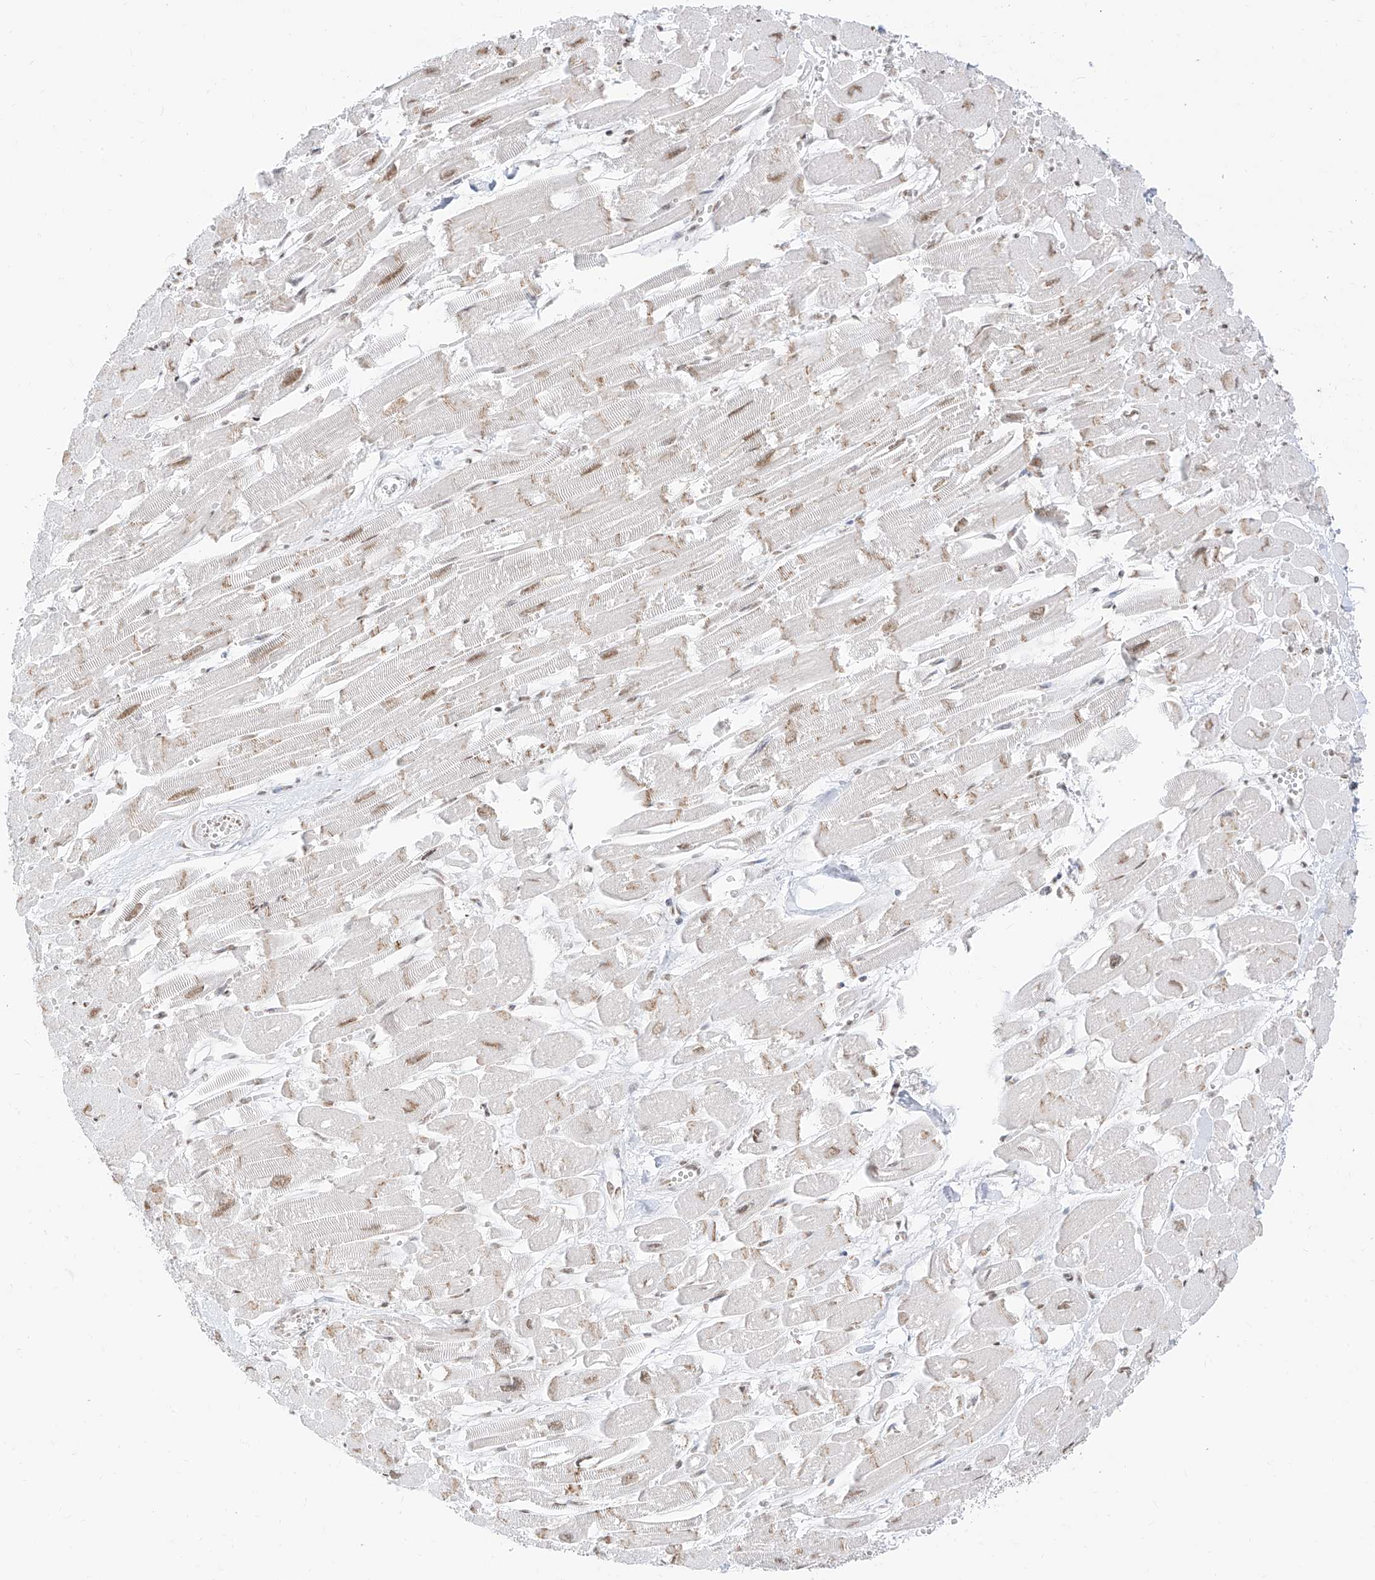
{"staining": {"intensity": "moderate", "quantity": "25%-75%", "location": "nuclear"}, "tissue": "heart muscle", "cell_type": "Cardiomyocytes", "image_type": "normal", "snomed": [{"axis": "morphology", "description": "Normal tissue, NOS"}, {"axis": "topography", "description": "Heart"}], "caption": "Protein staining displays moderate nuclear expression in approximately 25%-75% of cardiomyocytes in benign heart muscle.", "gene": "SUPT5H", "patient": {"sex": "male", "age": 54}}